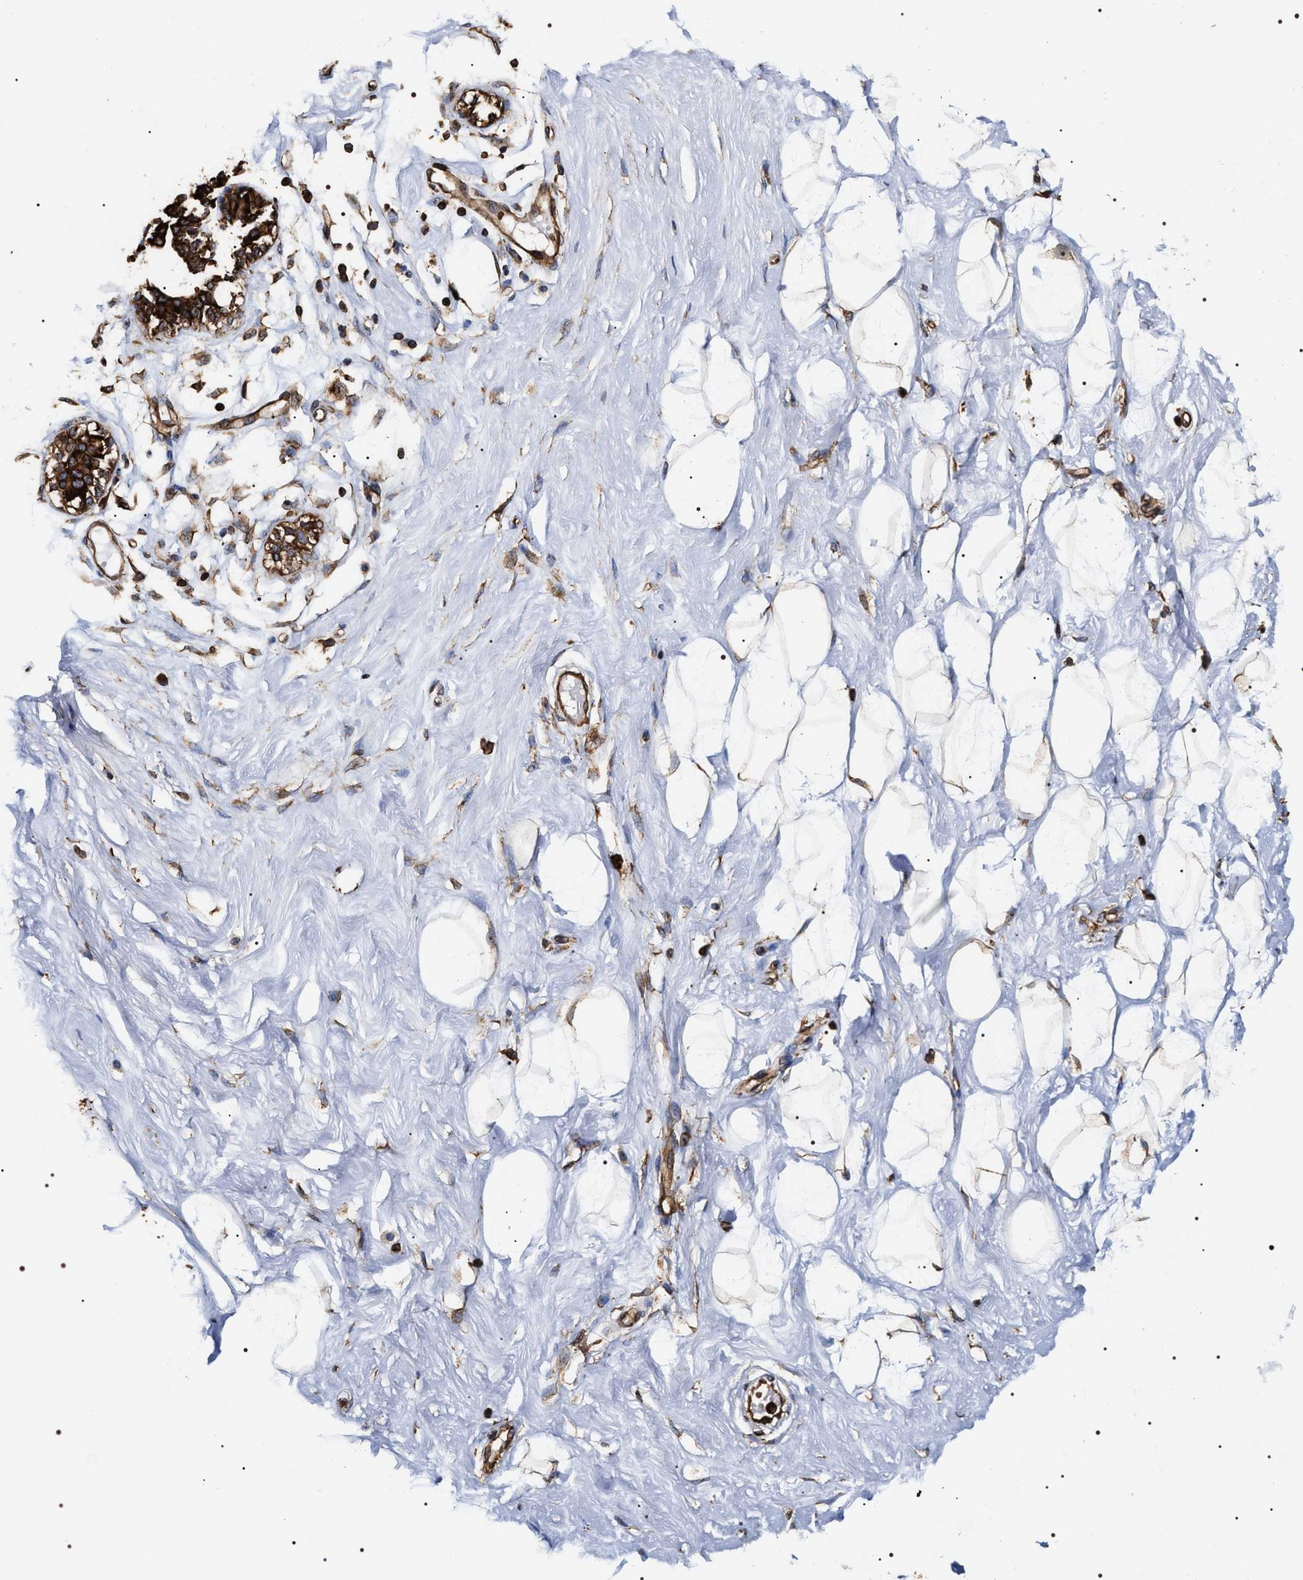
{"staining": {"intensity": "moderate", "quantity": ">75%", "location": "cytoplasmic/membranous"}, "tissue": "breast", "cell_type": "Adipocytes", "image_type": "normal", "snomed": [{"axis": "morphology", "description": "Normal tissue, NOS"}, {"axis": "topography", "description": "Breast"}], "caption": "Protein staining of benign breast demonstrates moderate cytoplasmic/membranous staining in approximately >75% of adipocytes.", "gene": "SERBP1", "patient": {"sex": "female", "age": 23}}